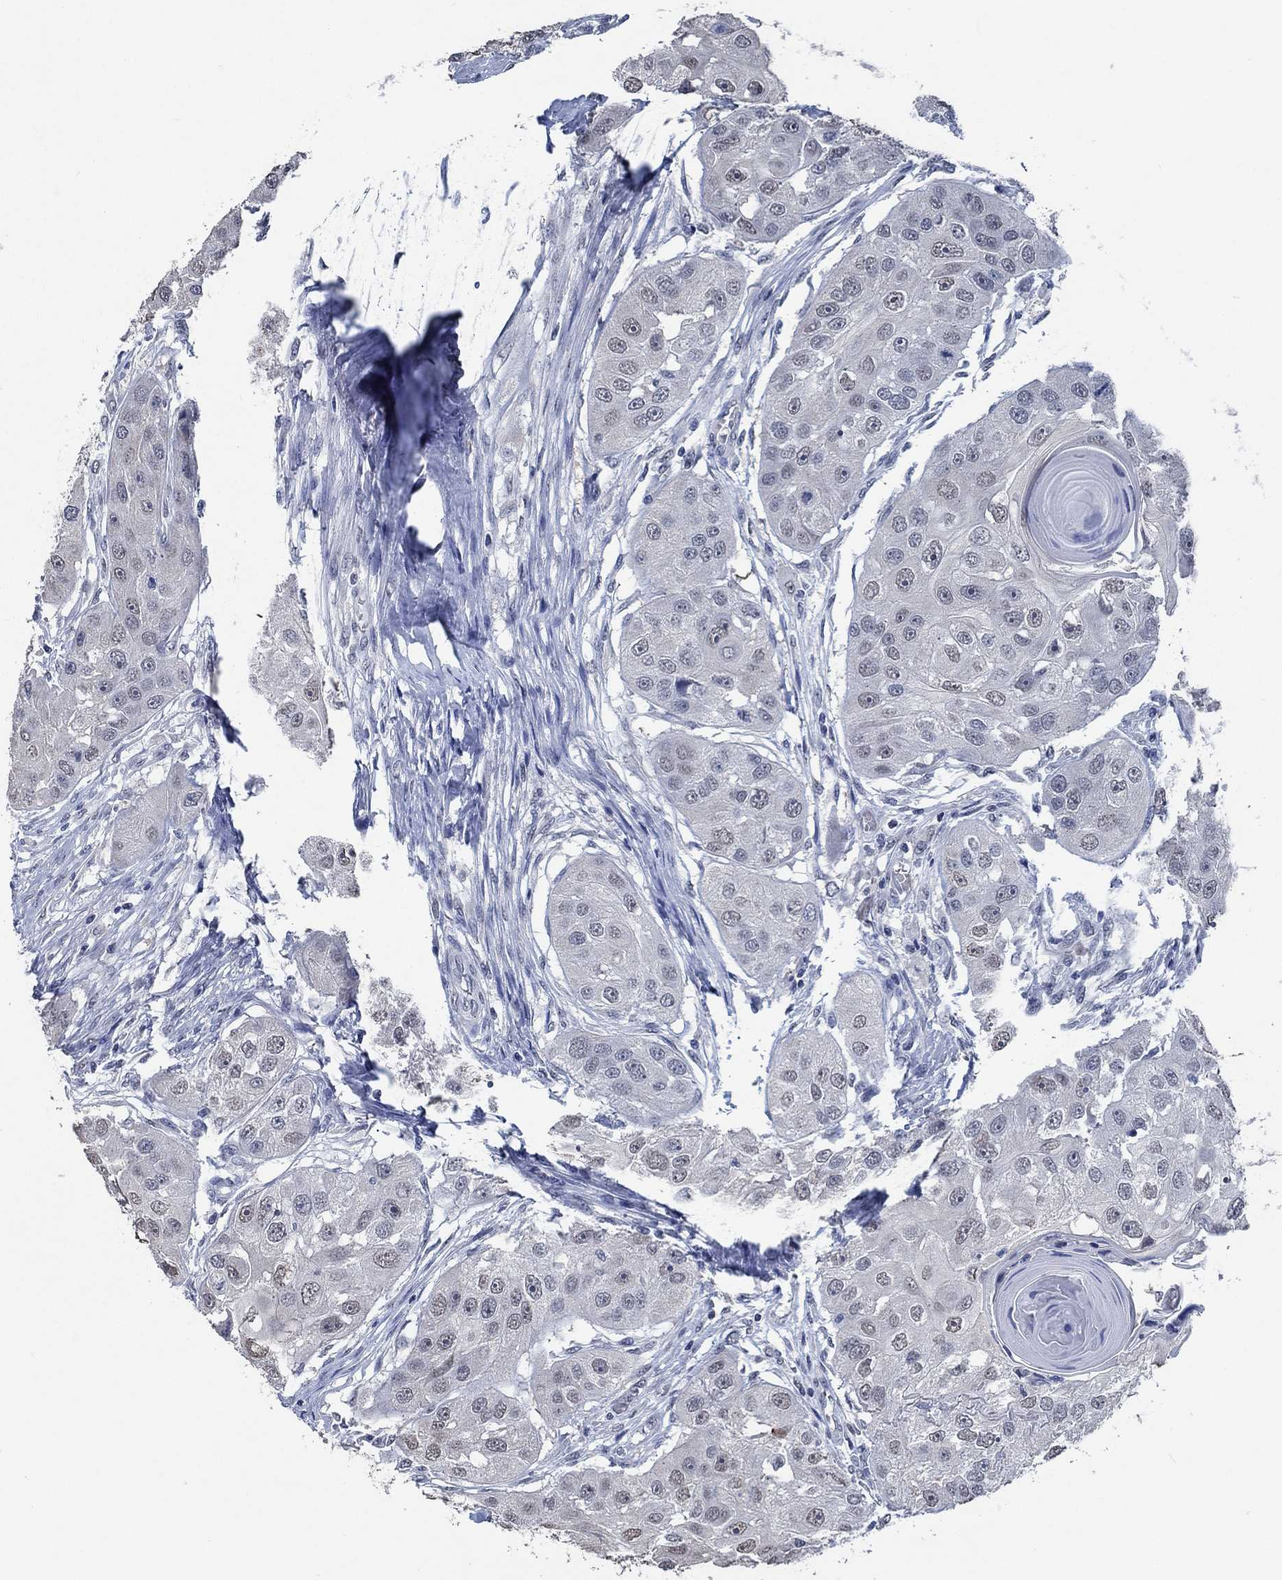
{"staining": {"intensity": "negative", "quantity": "none", "location": "none"}, "tissue": "head and neck cancer", "cell_type": "Tumor cells", "image_type": "cancer", "snomed": [{"axis": "morphology", "description": "Normal tissue, NOS"}, {"axis": "morphology", "description": "Squamous cell carcinoma, NOS"}, {"axis": "topography", "description": "Skeletal muscle"}, {"axis": "topography", "description": "Head-Neck"}], "caption": "Head and neck cancer stained for a protein using IHC exhibits no positivity tumor cells.", "gene": "OBSCN", "patient": {"sex": "male", "age": 51}}